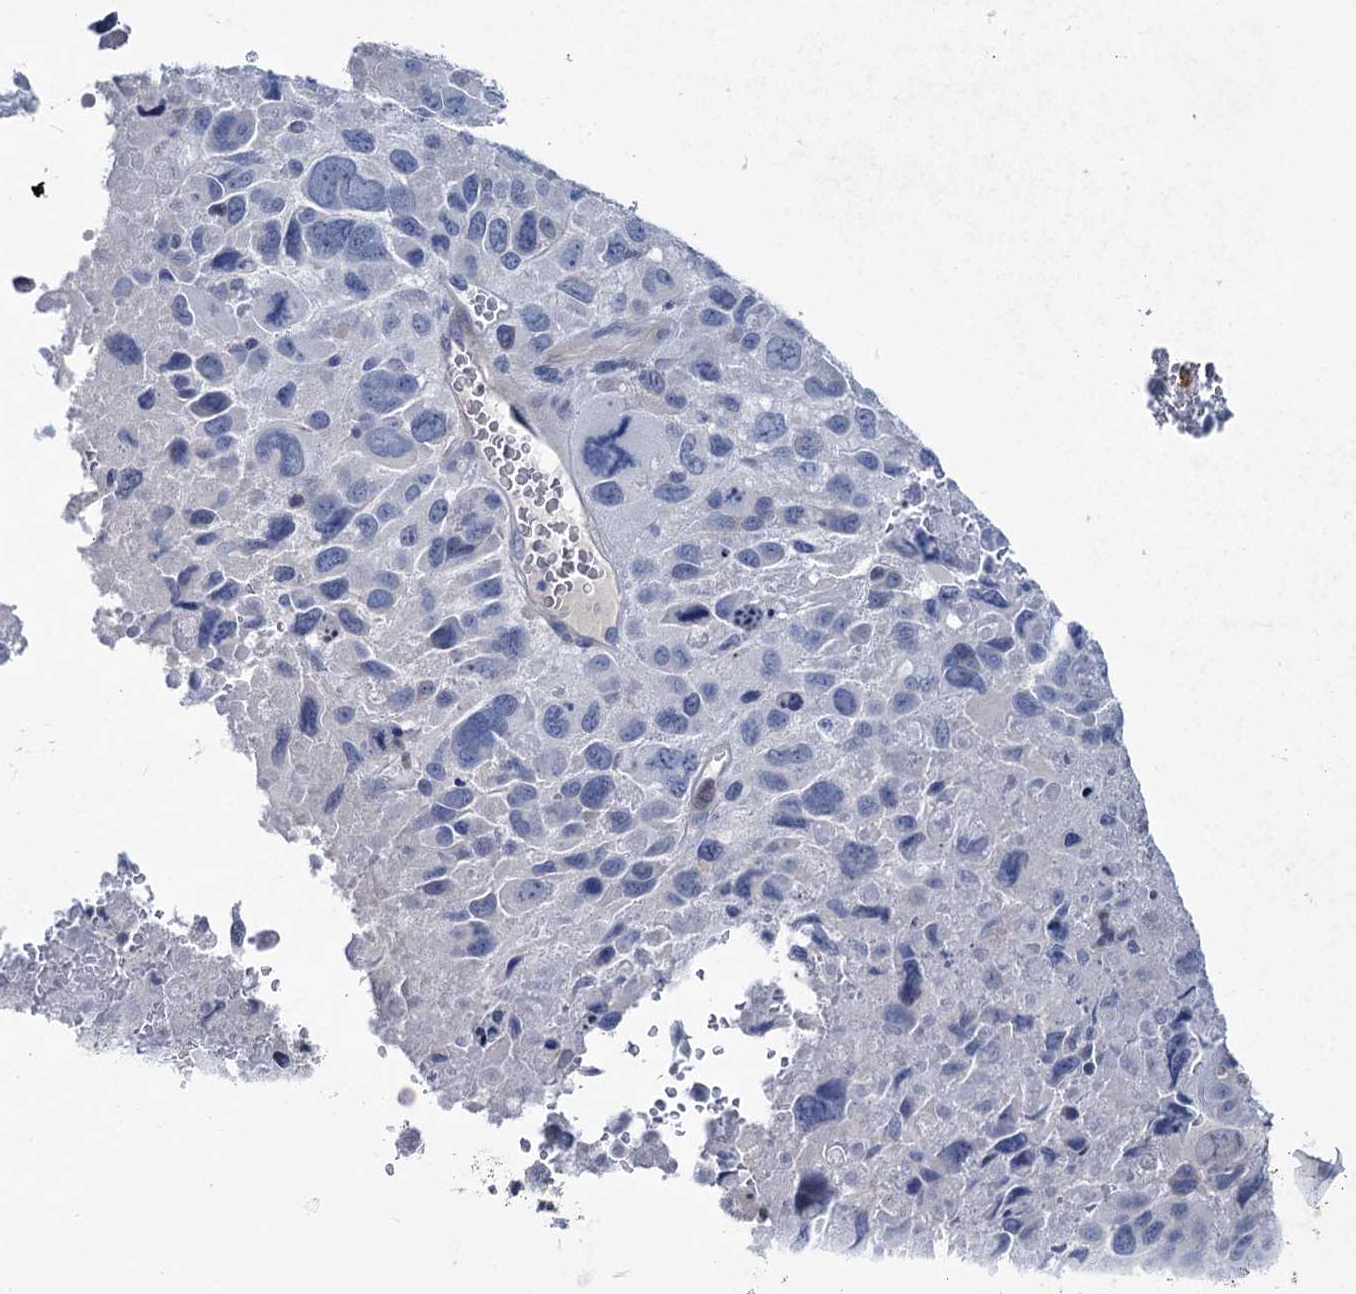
{"staining": {"intensity": "negative", "quantity": "none", "location": "none"}, "tissue": "lung cancer", "cell_type": "Tumor cells", "image_type": "cancer", "snomed": [{"axis": "morphology", "description": "Adenocarcinoma, NOS"}, {"axis": "topography", "description": "Lung"}], "caption": "Micrograph shows no significant protein positivity in tumor cells of lung adenocarcinoma.", "gene": "CHDH", "patient": {"sex": "male", "age": 67}}